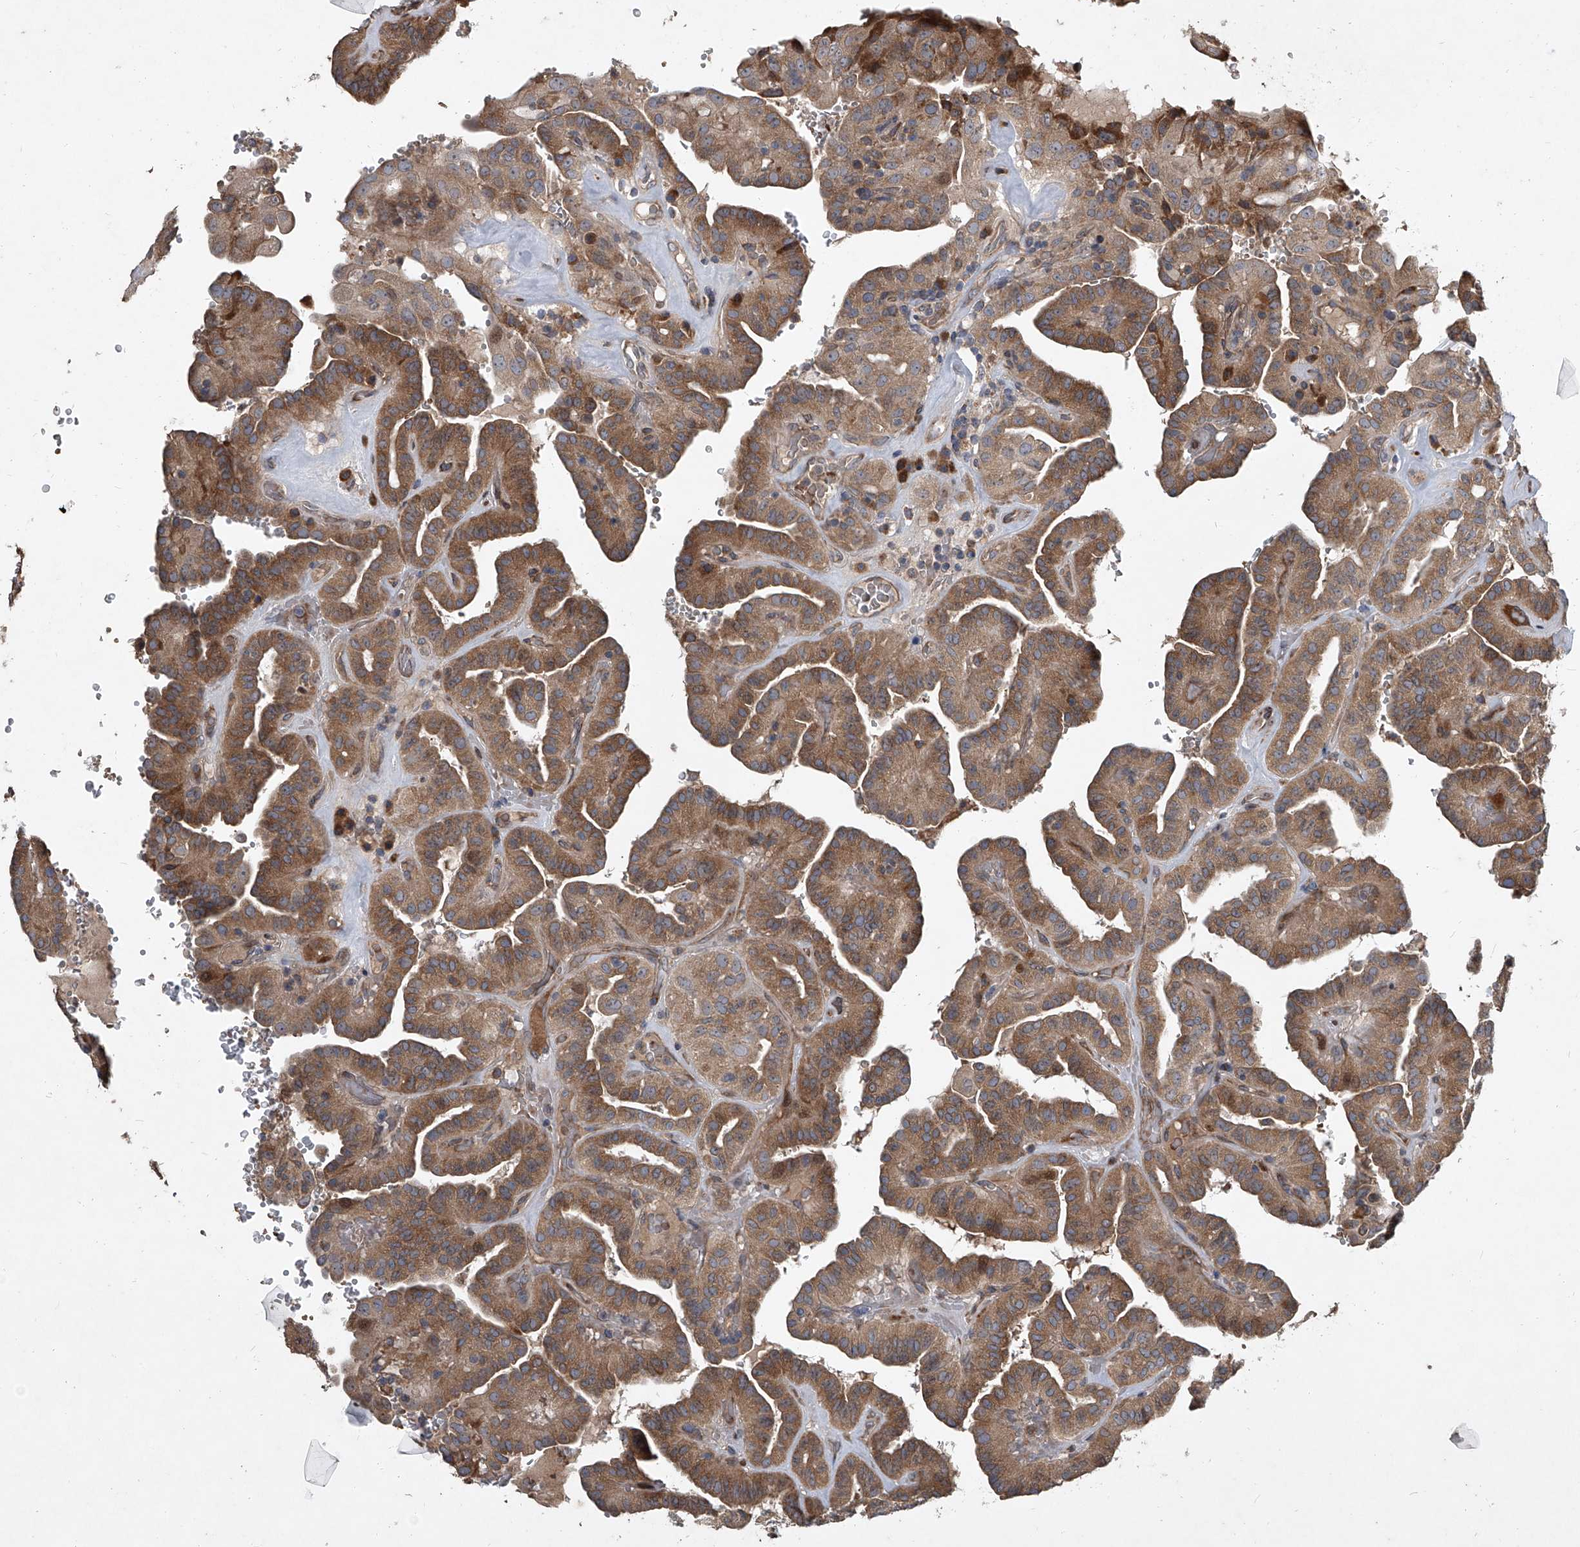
{"staining": {"intensity": "moderate", "quantity": ">75%", "location": "cytoplasmic/membranous"}, "tissue": "thyroid cancer", "cell_type": "Tumor cells", "image_type": "cancer", "snomed": [{"axis": "morphology", "description": "Papillary adenocarcinoma, NOS"}, {"axis": "topography", "description": "Thyroid gland"}], "caption": "Protein expression analysis of human thyroid cancer reveals moderate cytoplasmic/membranous positivity in about >75% of tumor cells. The protein is shown in brown color, while the nuclei are stained blue.", "gene": "EVA1C", "patient": {"sex": "male", "age": 77}}